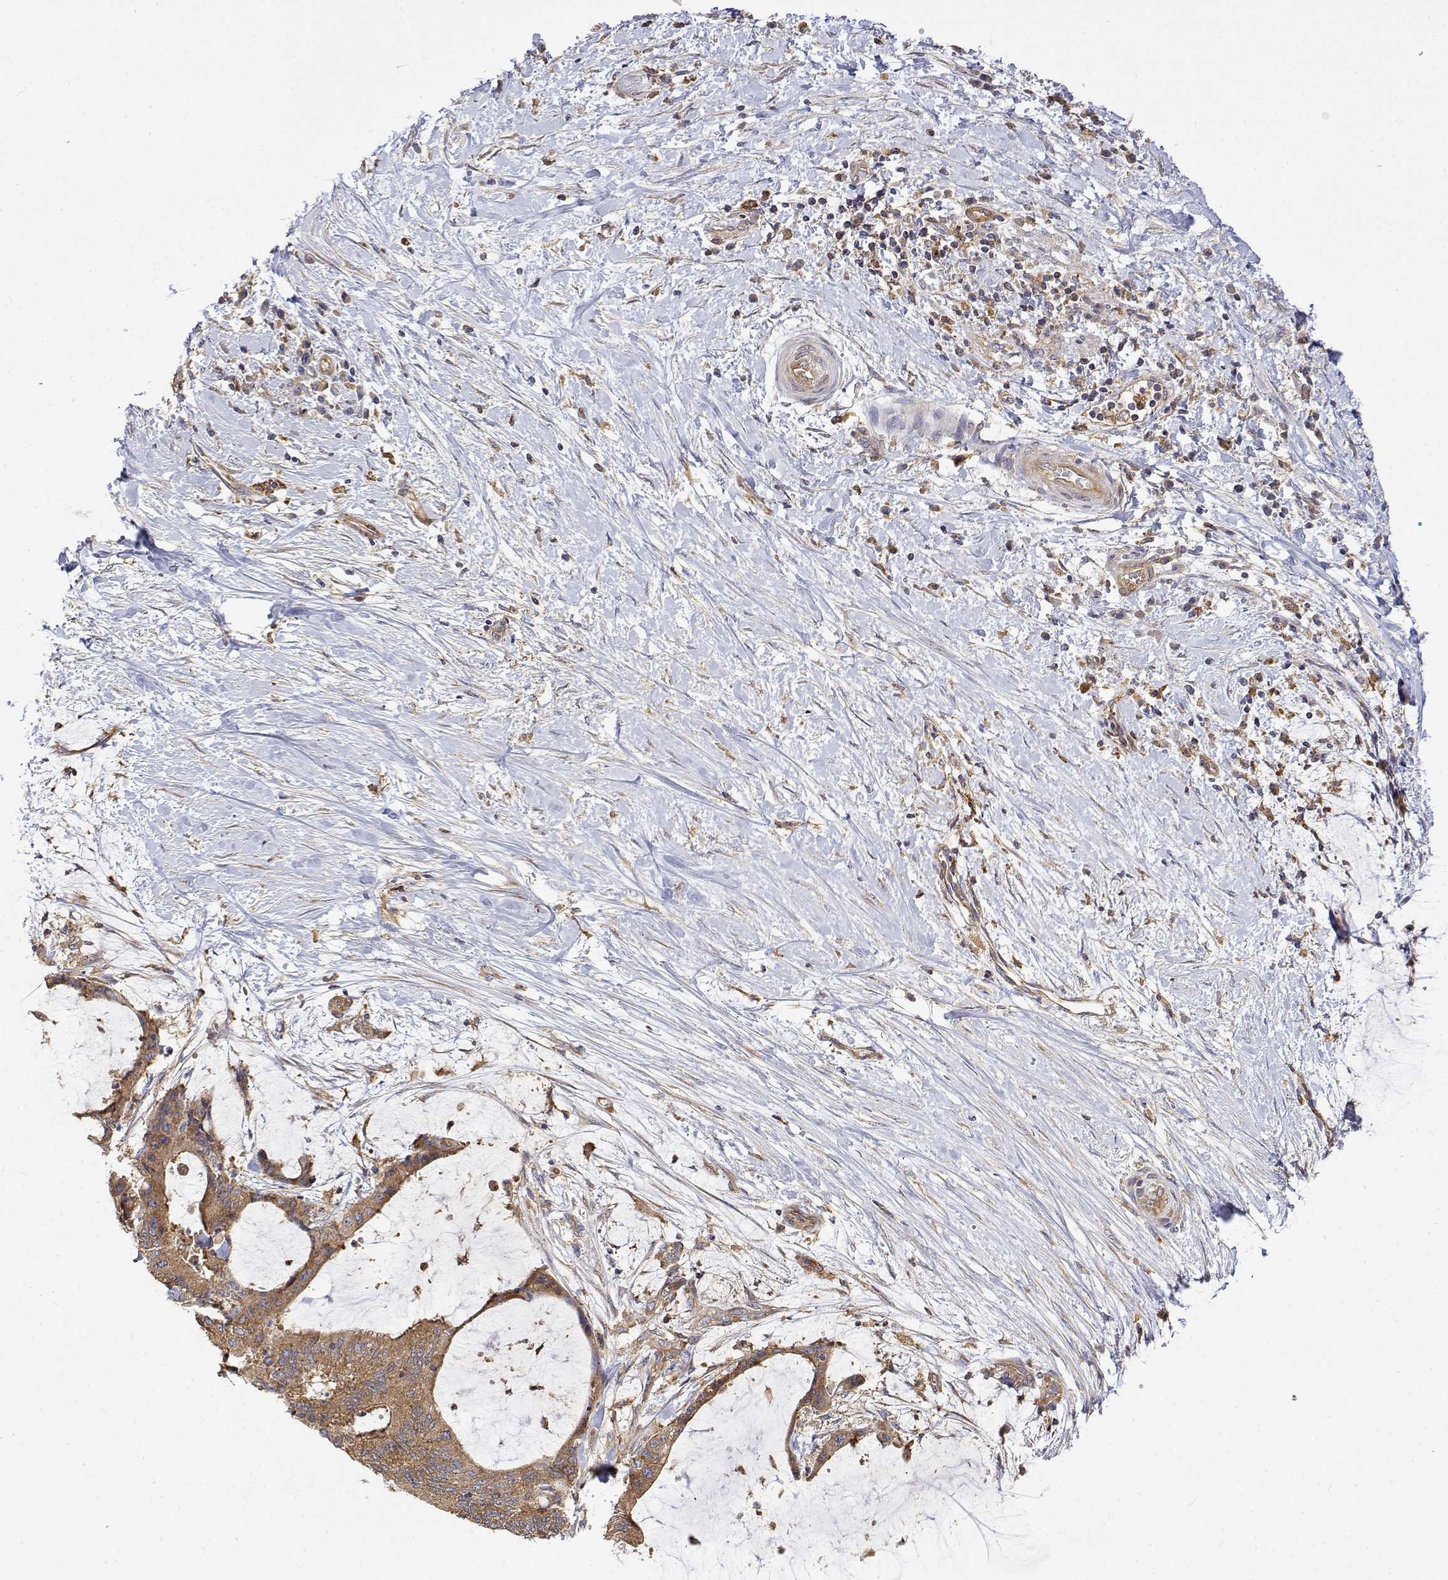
{"staining": {"intensity": "moderate", "quantity": ">75%", "location": "cytoplasmic/membranous"}, "tissue": "liver cancer", "cell_type": "Tumor cells", "image_type": "cancer", "snomed": [{"axis": "morphology", "description": "Cholangiocarcinoma"}, {"axis": "topography", "description": "Liver"}], "caption": "Liver cancer (cholangiocarcinoma) stained with a brown dye shows moderate cytoplasmic/membranous positive positivity in approximately >75% of tumor cells.", "gene": "PACSIN2", "patient": {"sex": "female", "age": 73}}